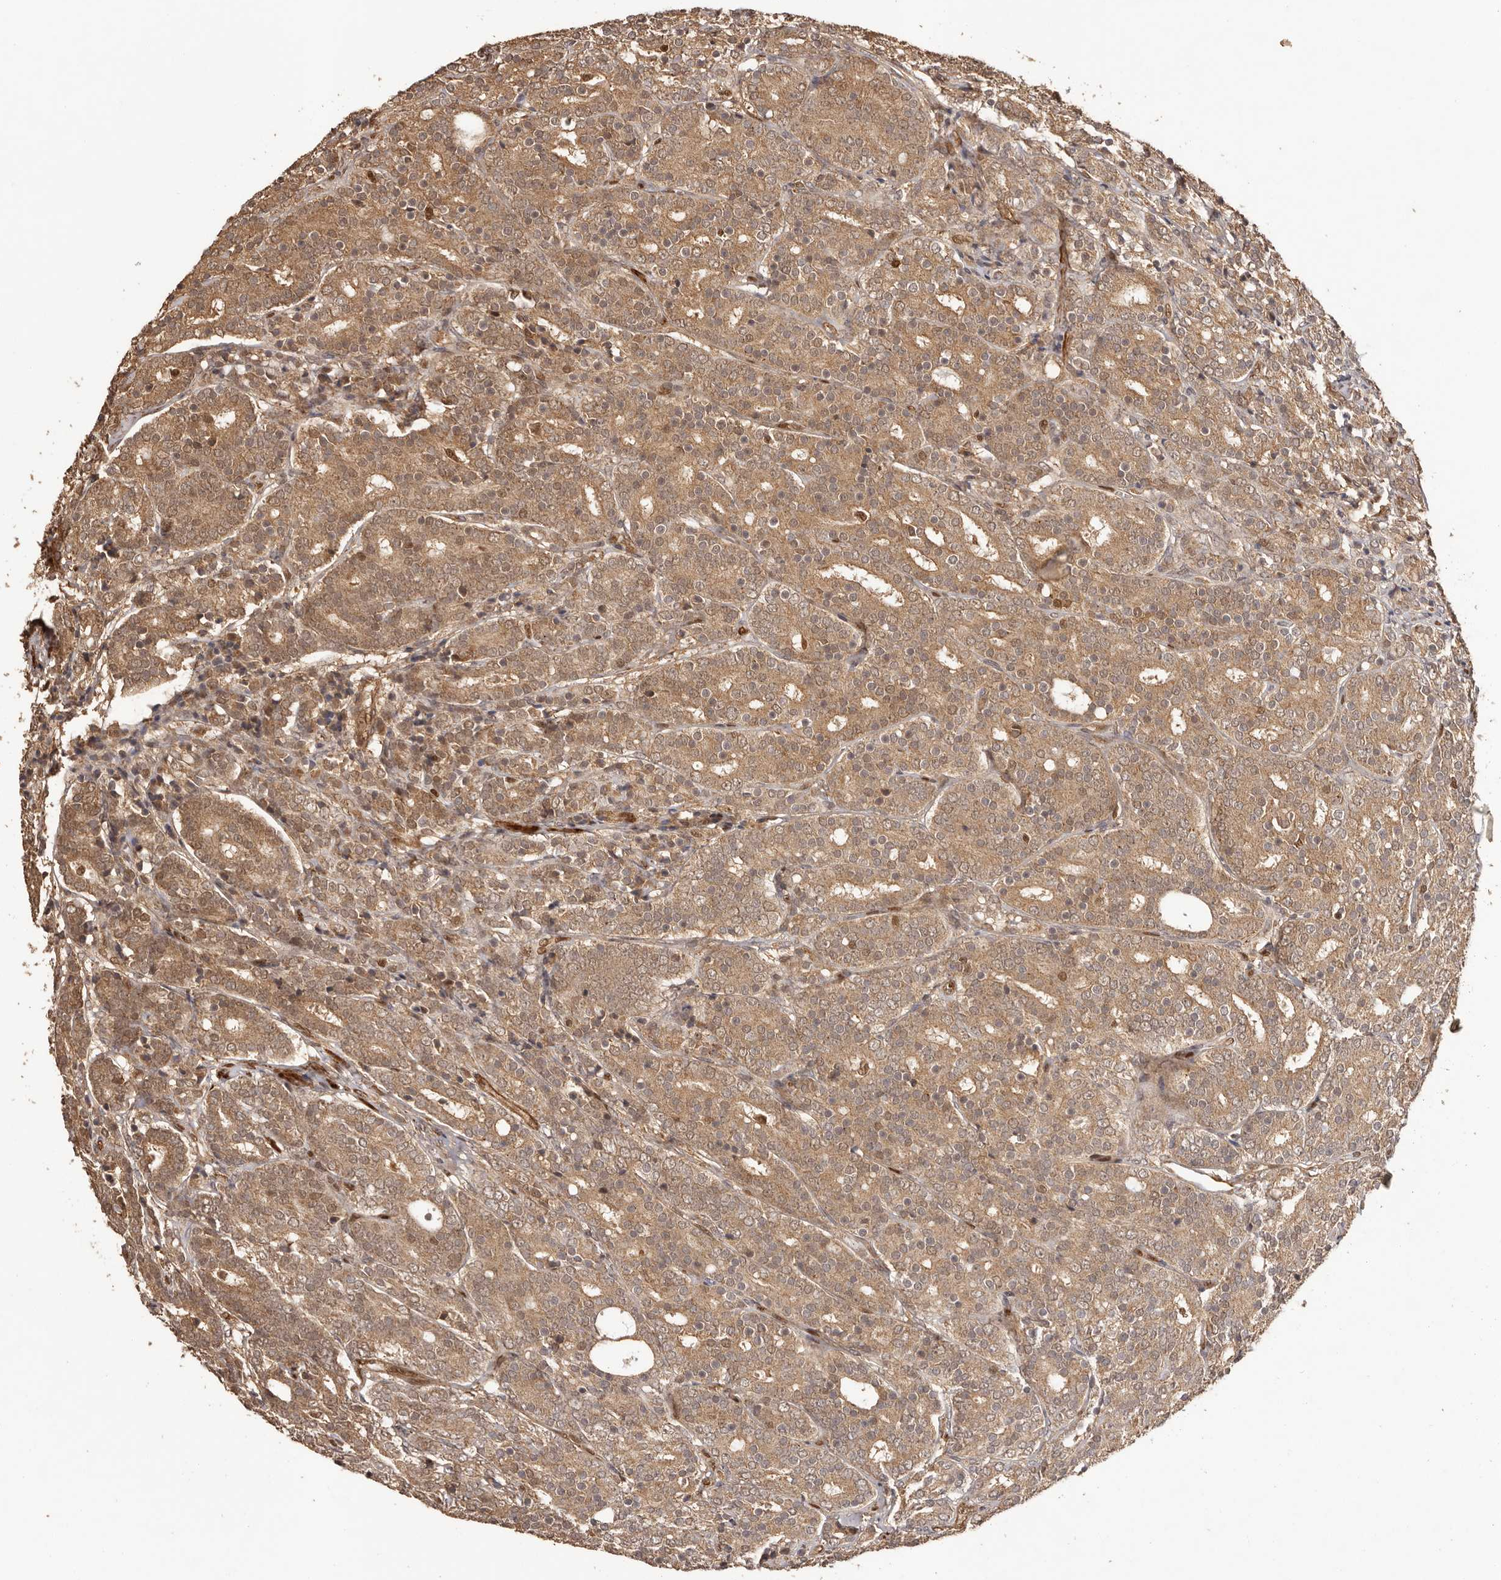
{"staining": {"intensity": "moderate", "quantity": ">75%", "location": "cytoplasmic/membranous,nuclear"}, "tissue": "prostate cancer", "cell_type": "Tumor cells", "image_type": "cancer", "snomed": [{"axis": "morphology", "description": "Adenocarcinoma, High grade"}, {"axis": "topography", "description": "Prostate"}], "caption": "A high-resolution micrograph shows immunohistochemistry staining of prostate high-grade adenocarcinoma, which exhibits moderate cytoplasmic/membranous and nuclear expression in about >75% of tumor cells.", "gene": "UBR2", "patient": {"sex": "male", "age": 62}}